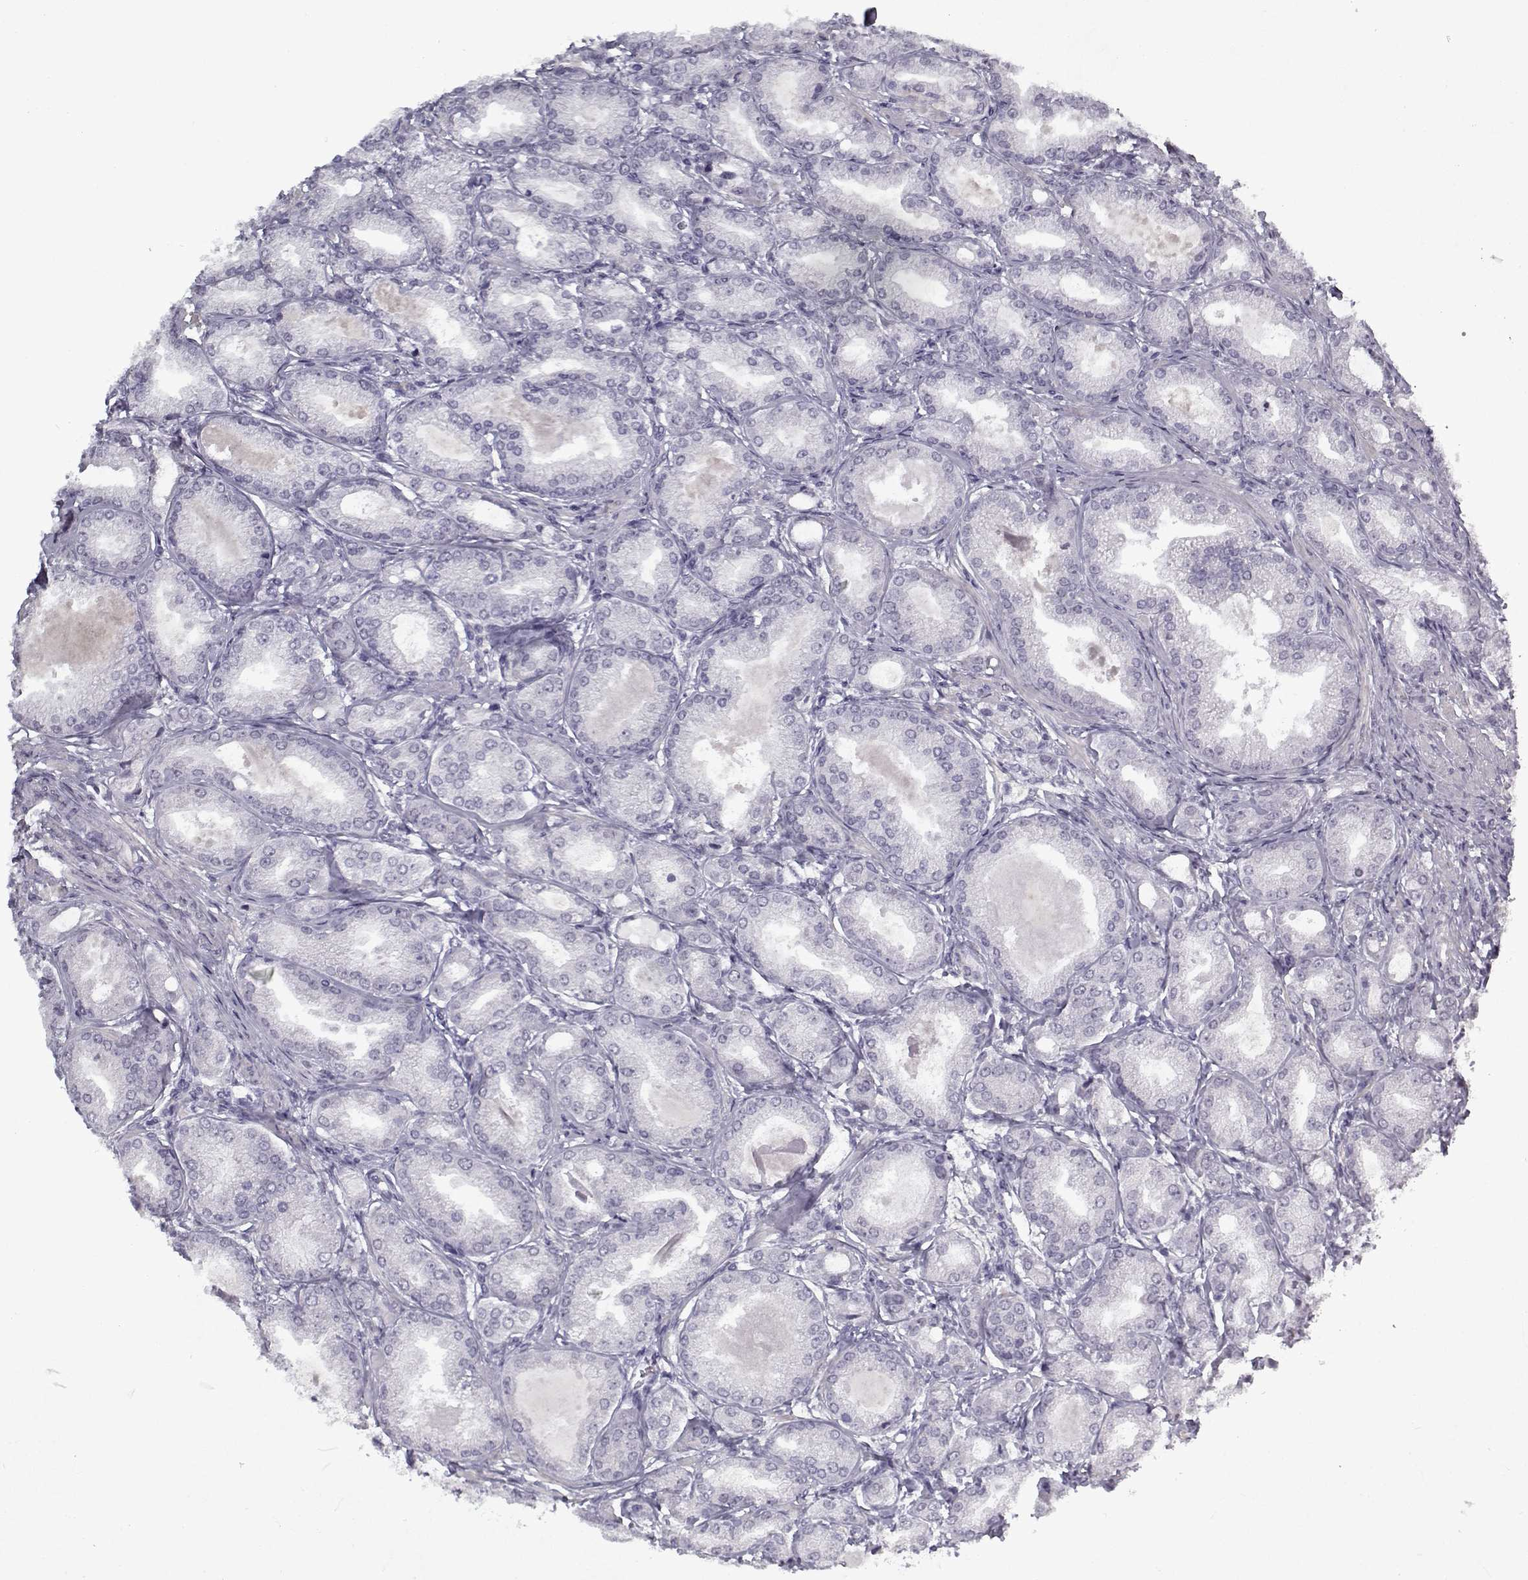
{"staining": {"intensity": "negative", "quantity": "none", "location": "none"}, "tissue": "prostate cancer", "cell_type": "Tumor cells", "image_type": "cancer", "snomed": [{"axis": "morphology", "description": "Adenocarcinoma, NOS"}, {"axis": "topography", "description": "Prostate and seminal vesicle, NOS"}, {"axis": "topography", "description": "Prostate"}], "caption": "Histopathology image shows no significant protein expression in tumor cells of prostate cancer.", "gene": "RNF32", "patient": {"sex": "male", "age": 77}}